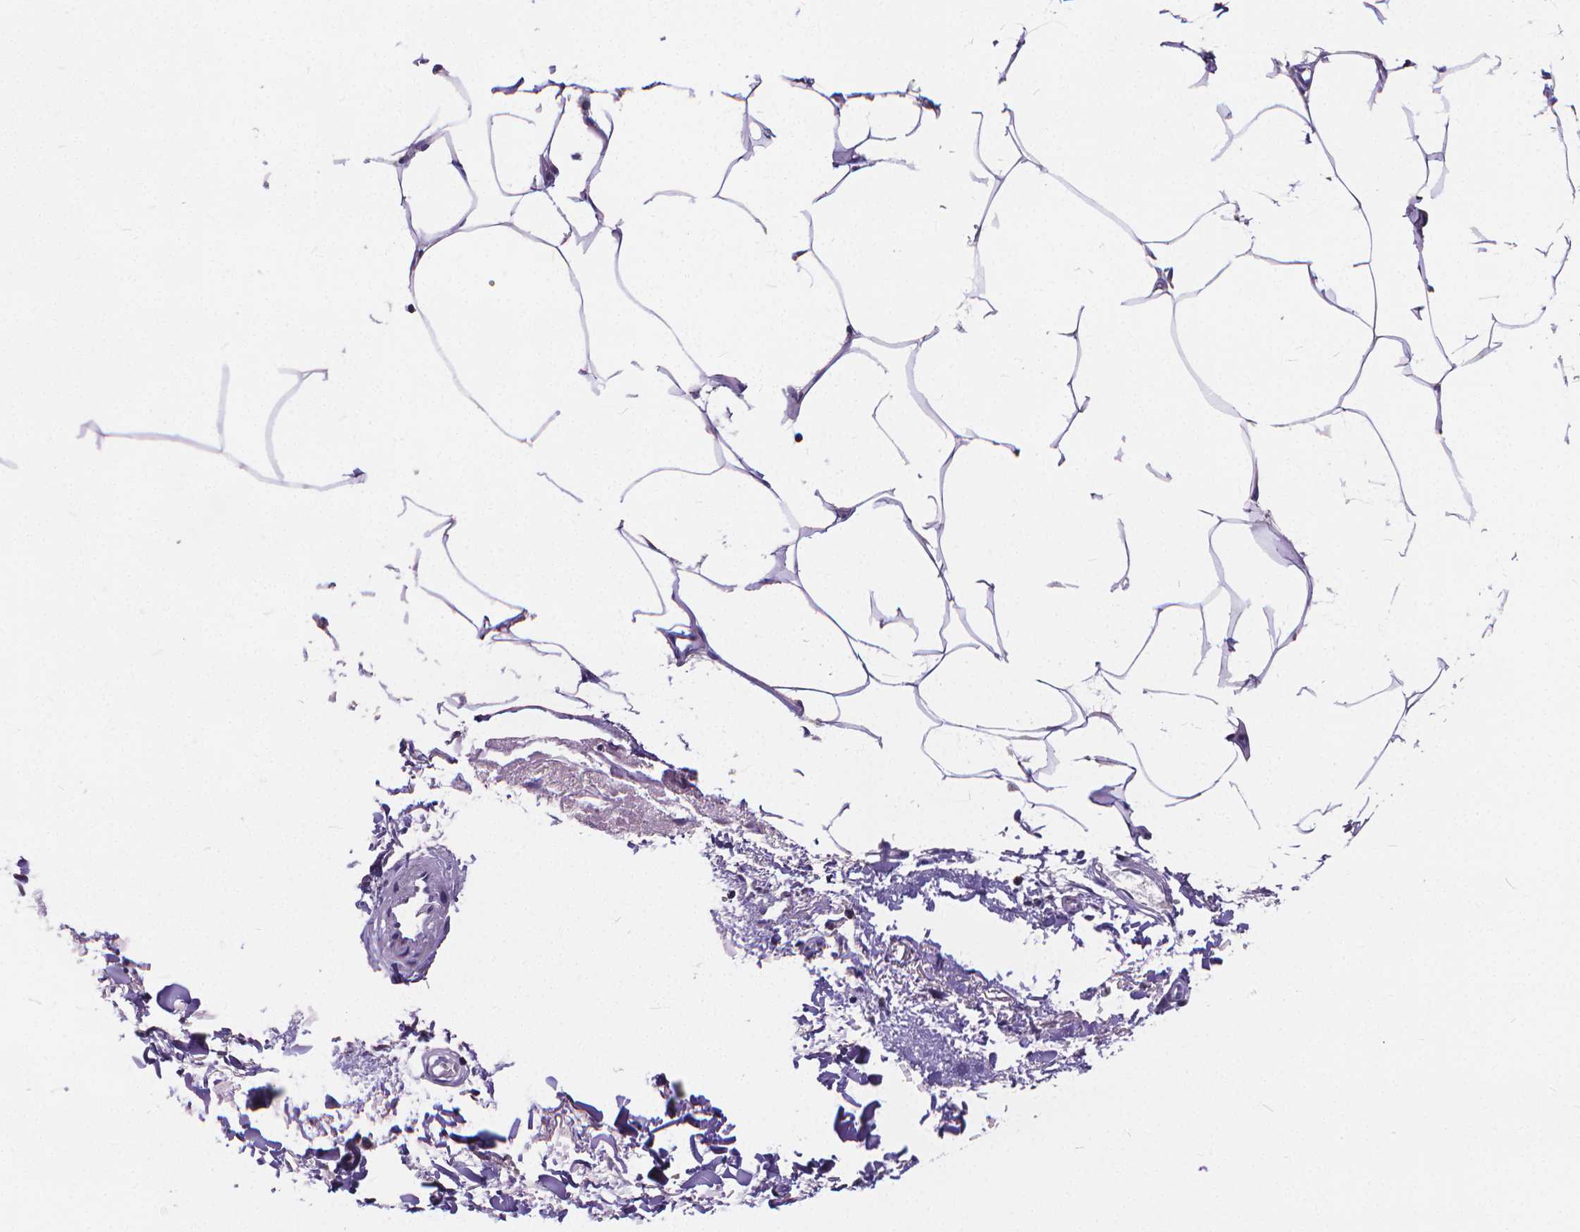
{"staining": {"intensity": "negative", "quantity": "none", "location": "none"}, "tissue": "skin", "cell_type": "Fibroblasts", "image_type": "normal", "snomed": [{"axis": "morphology", "description": "Normal tissue, NOS"}, {"axis": "topography", "description": "Skin"}], "caption": "Micrograph shows no significant protein expression in fibroblasts of unremarkable skin.", "gene": "GLRB", "patient": {"sex": "female", "age": 62}}